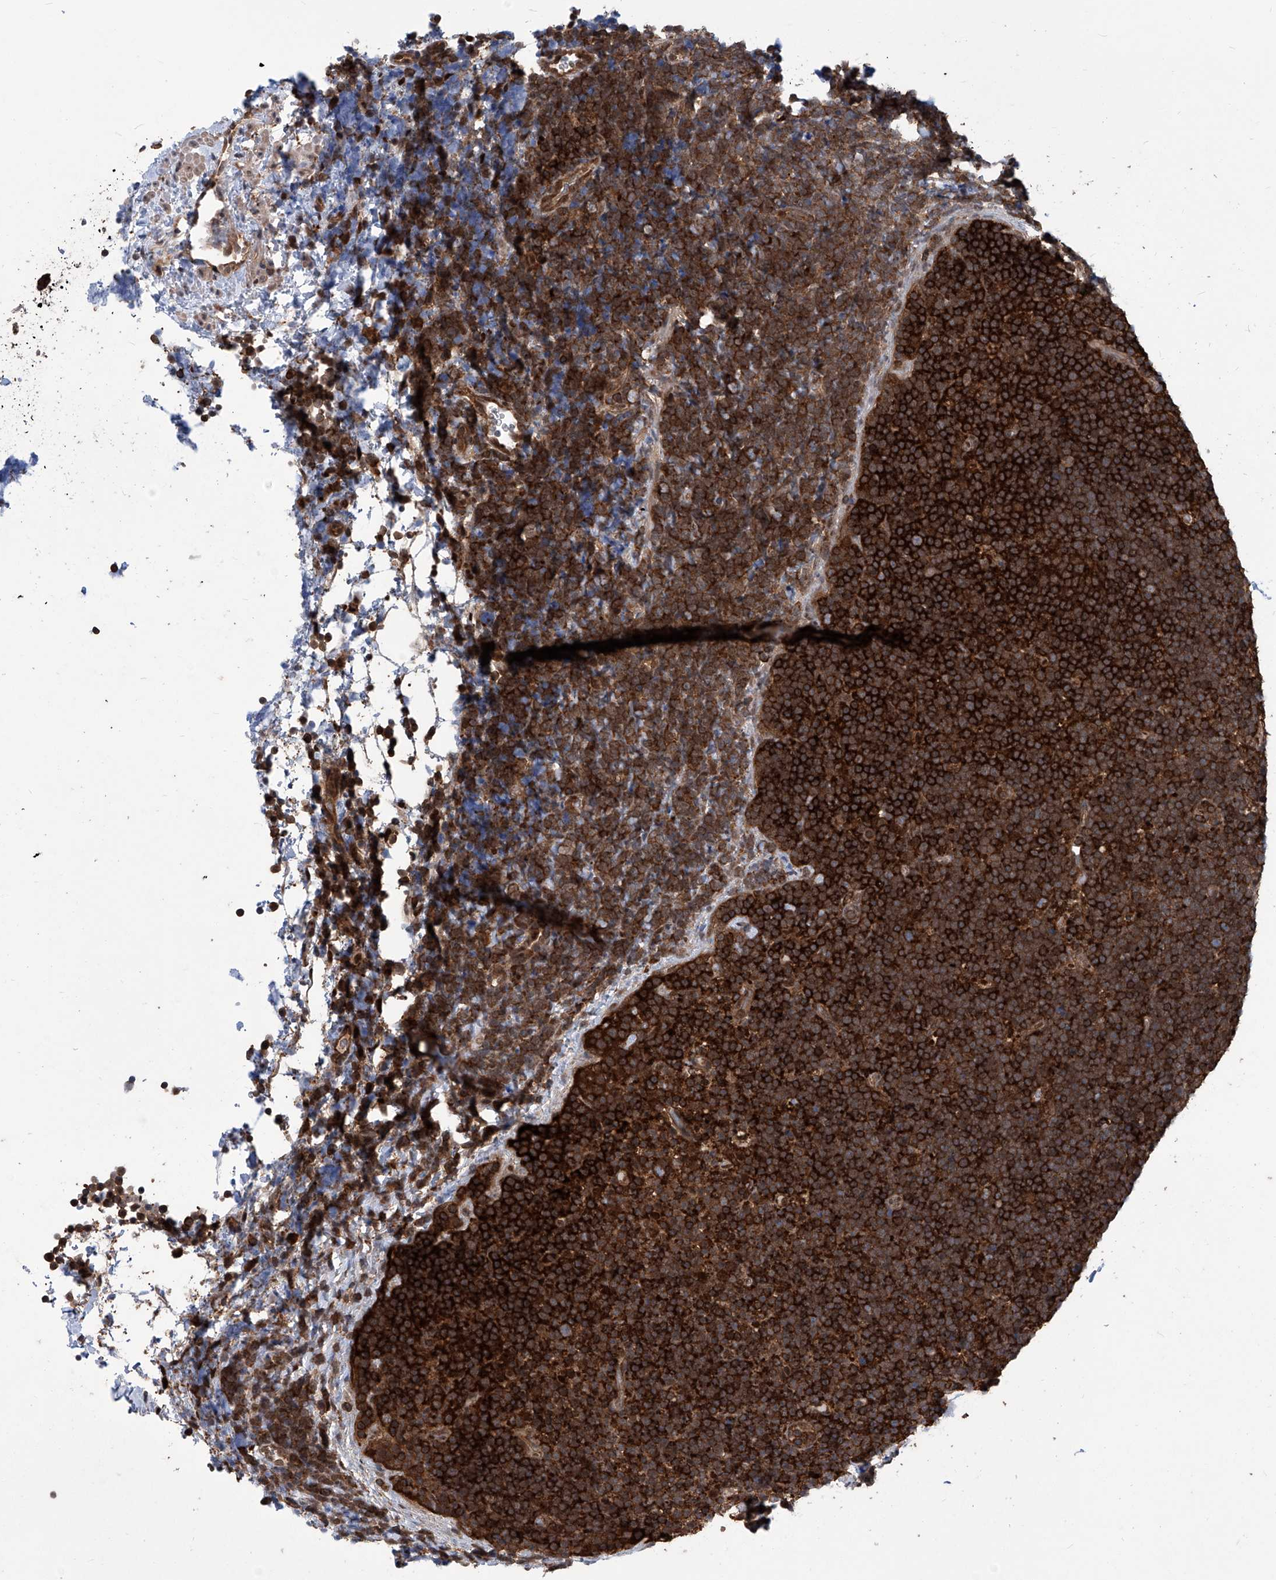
{"staining": {"intensity": "strong", "quantity": ">75%", "location": "cytoplasmic/membranous"}, "tissue": "lymphoma", "cell_type": "Tumor cells", "image_type": "cancer", "snomed": [{"axis": "morphology", "description": "Malignant lymphoma, non-Hodgkin's type, High grade"}, {"axis": "topography", "description": "Lymph node"}], "caption": "This is a histology image of IHC staining of lymphoma, which shows strong expression in the cytoplasmic/membranous of tumor cells.", "gene": "PSMB1", "patient": {"sex": "male", "age": 13}}